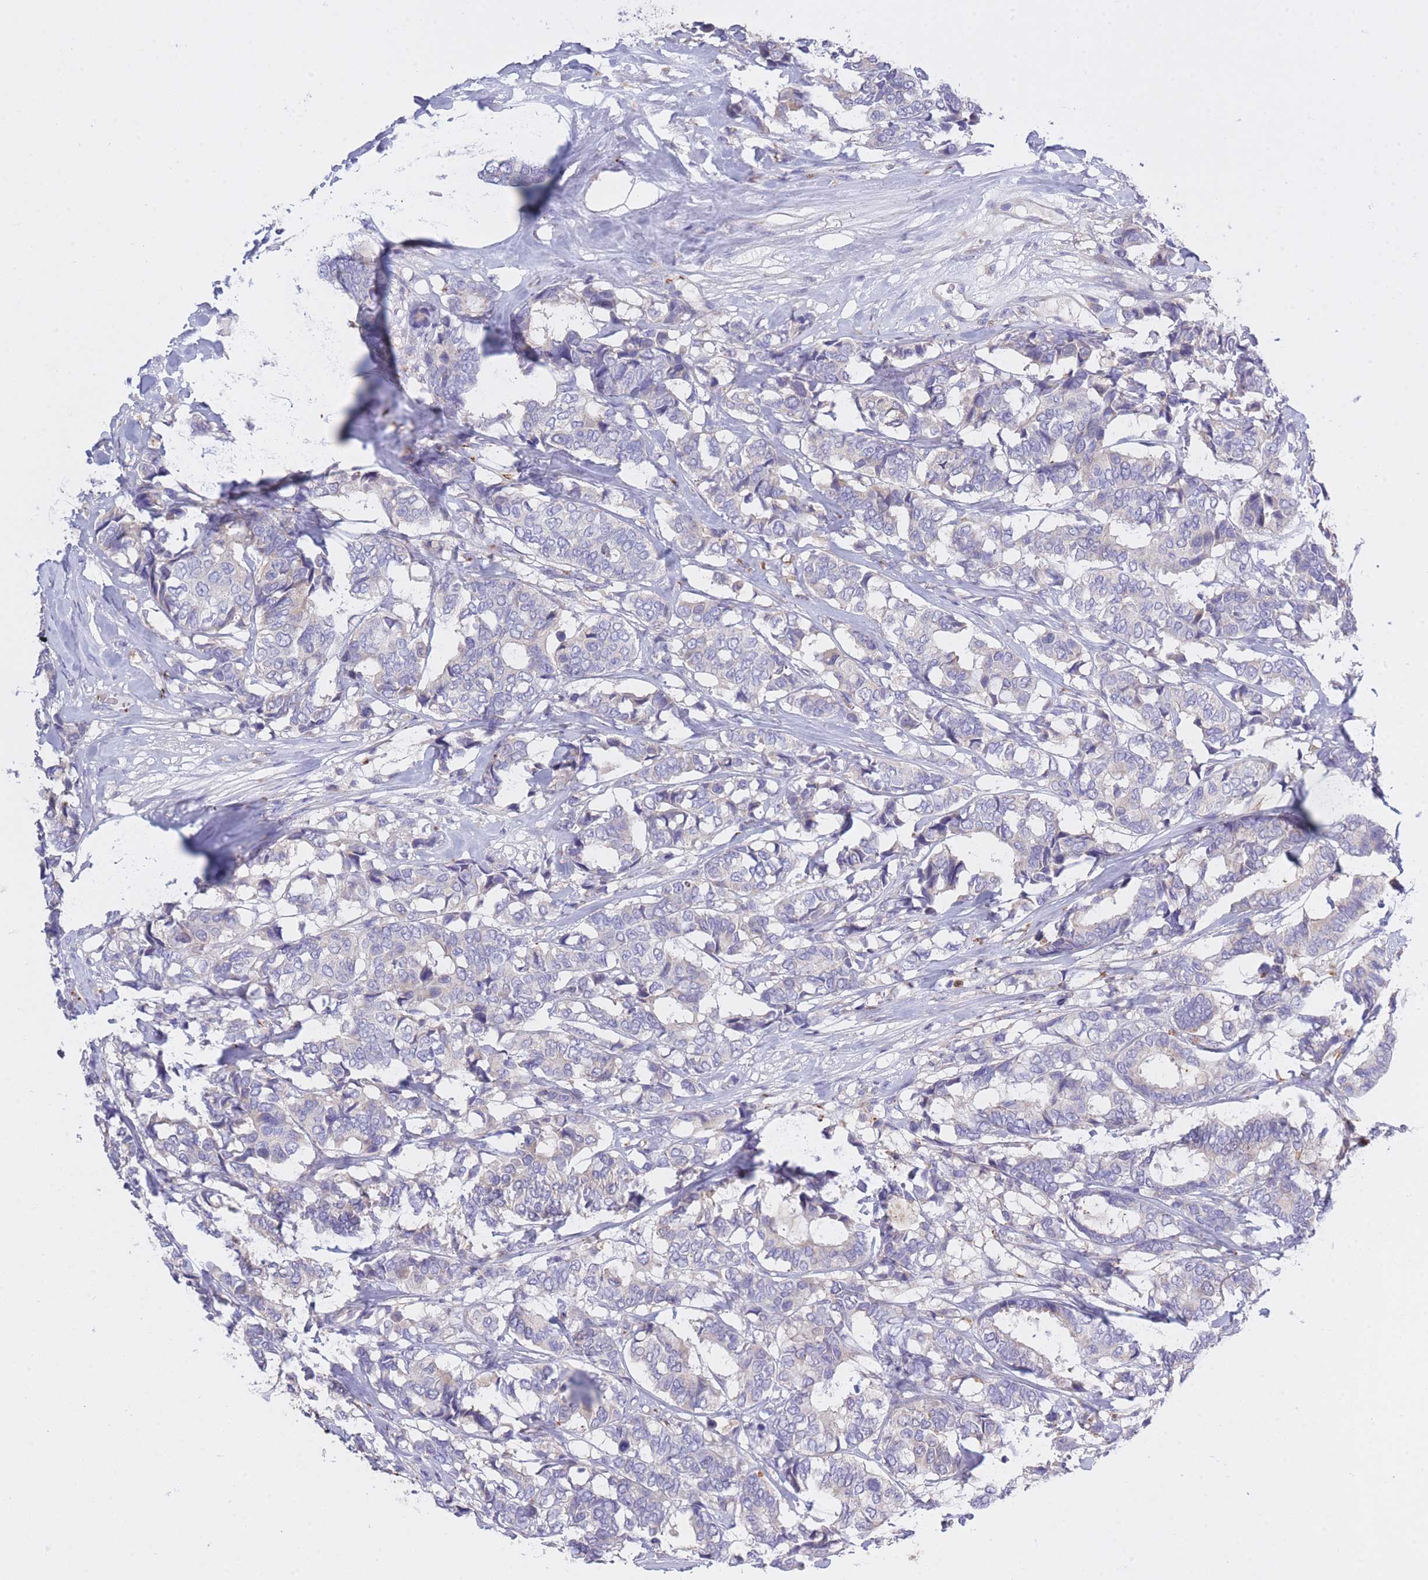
{"staining": {"intensity": "negative", "quantity": "none", "location": "none"}, "tissue": "breast cancer", "cell_type": "Tumor cells", "image_type": "cancer", "snomed": [{"axis": "morphology", "description": "Duct carcinoma"}, {"axis": "topography", "description": "Breast"}], "caption": "Histopathology image shows no significant protein positivity in tumor cells of breast cancer (intraductal carcinoma).", "gene": "CENPM", "patient": {"sex": "female", "age": 87}}